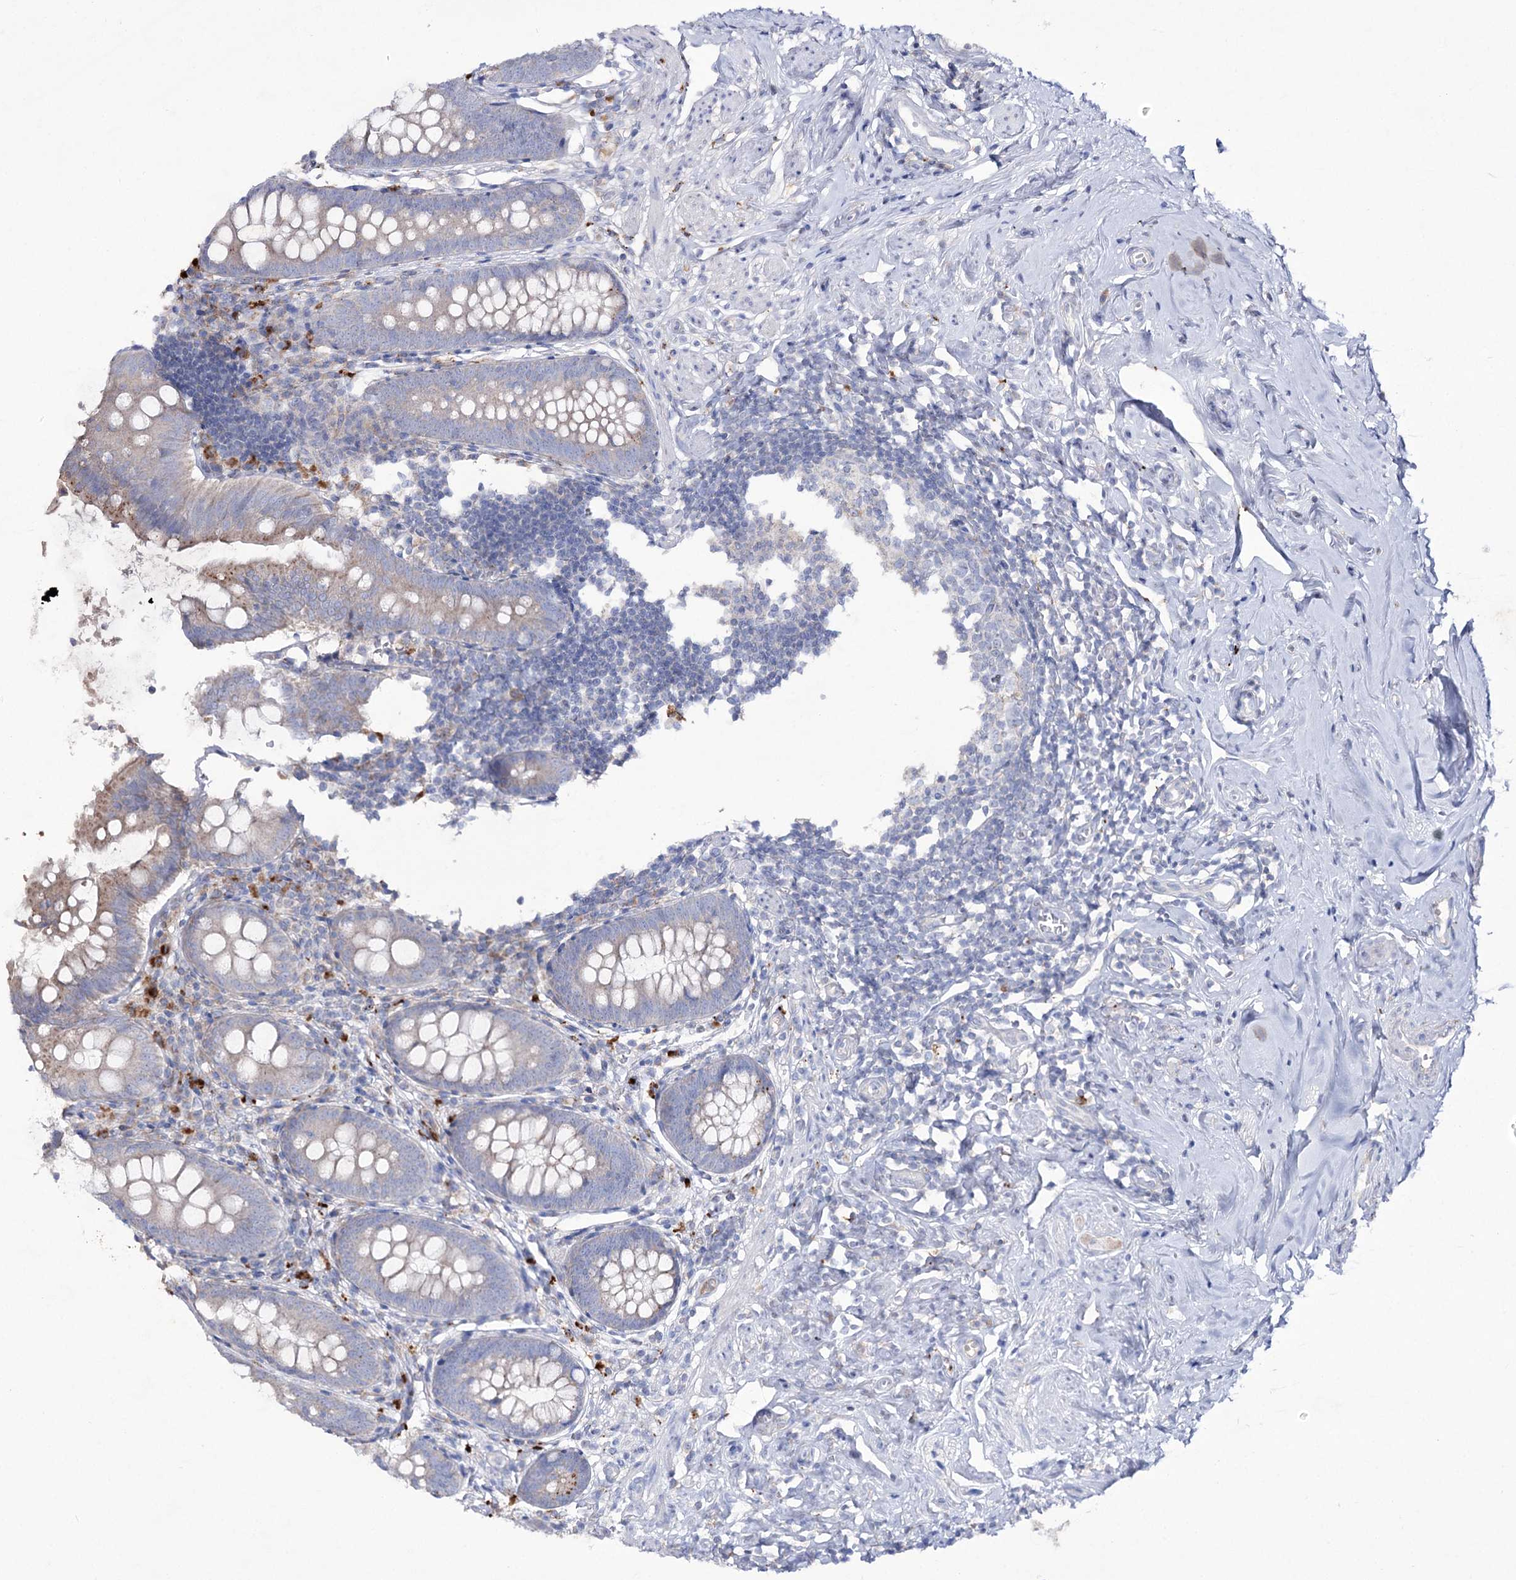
{"staining": {"intensity": "weak", "quantity": ">75%", "location": "cytoplasmic/membranous"}, "tissue": "appendix", "cell_type": "Glandular cells", "image_type": "normal", "snomed": [{"axis": "morphology", "description": "Normal tissue, NOS"}, {"axis": "topography", "description": "Appendix"}], "caption": "Protein staining by immunohistochemistry (IHC) displays weak cytoplasmic/membranous expression in approximately >75% of glandular cells in normal appendix.", "gene": "NAGLU", "patient": {"sex": "female", "age": 51}}